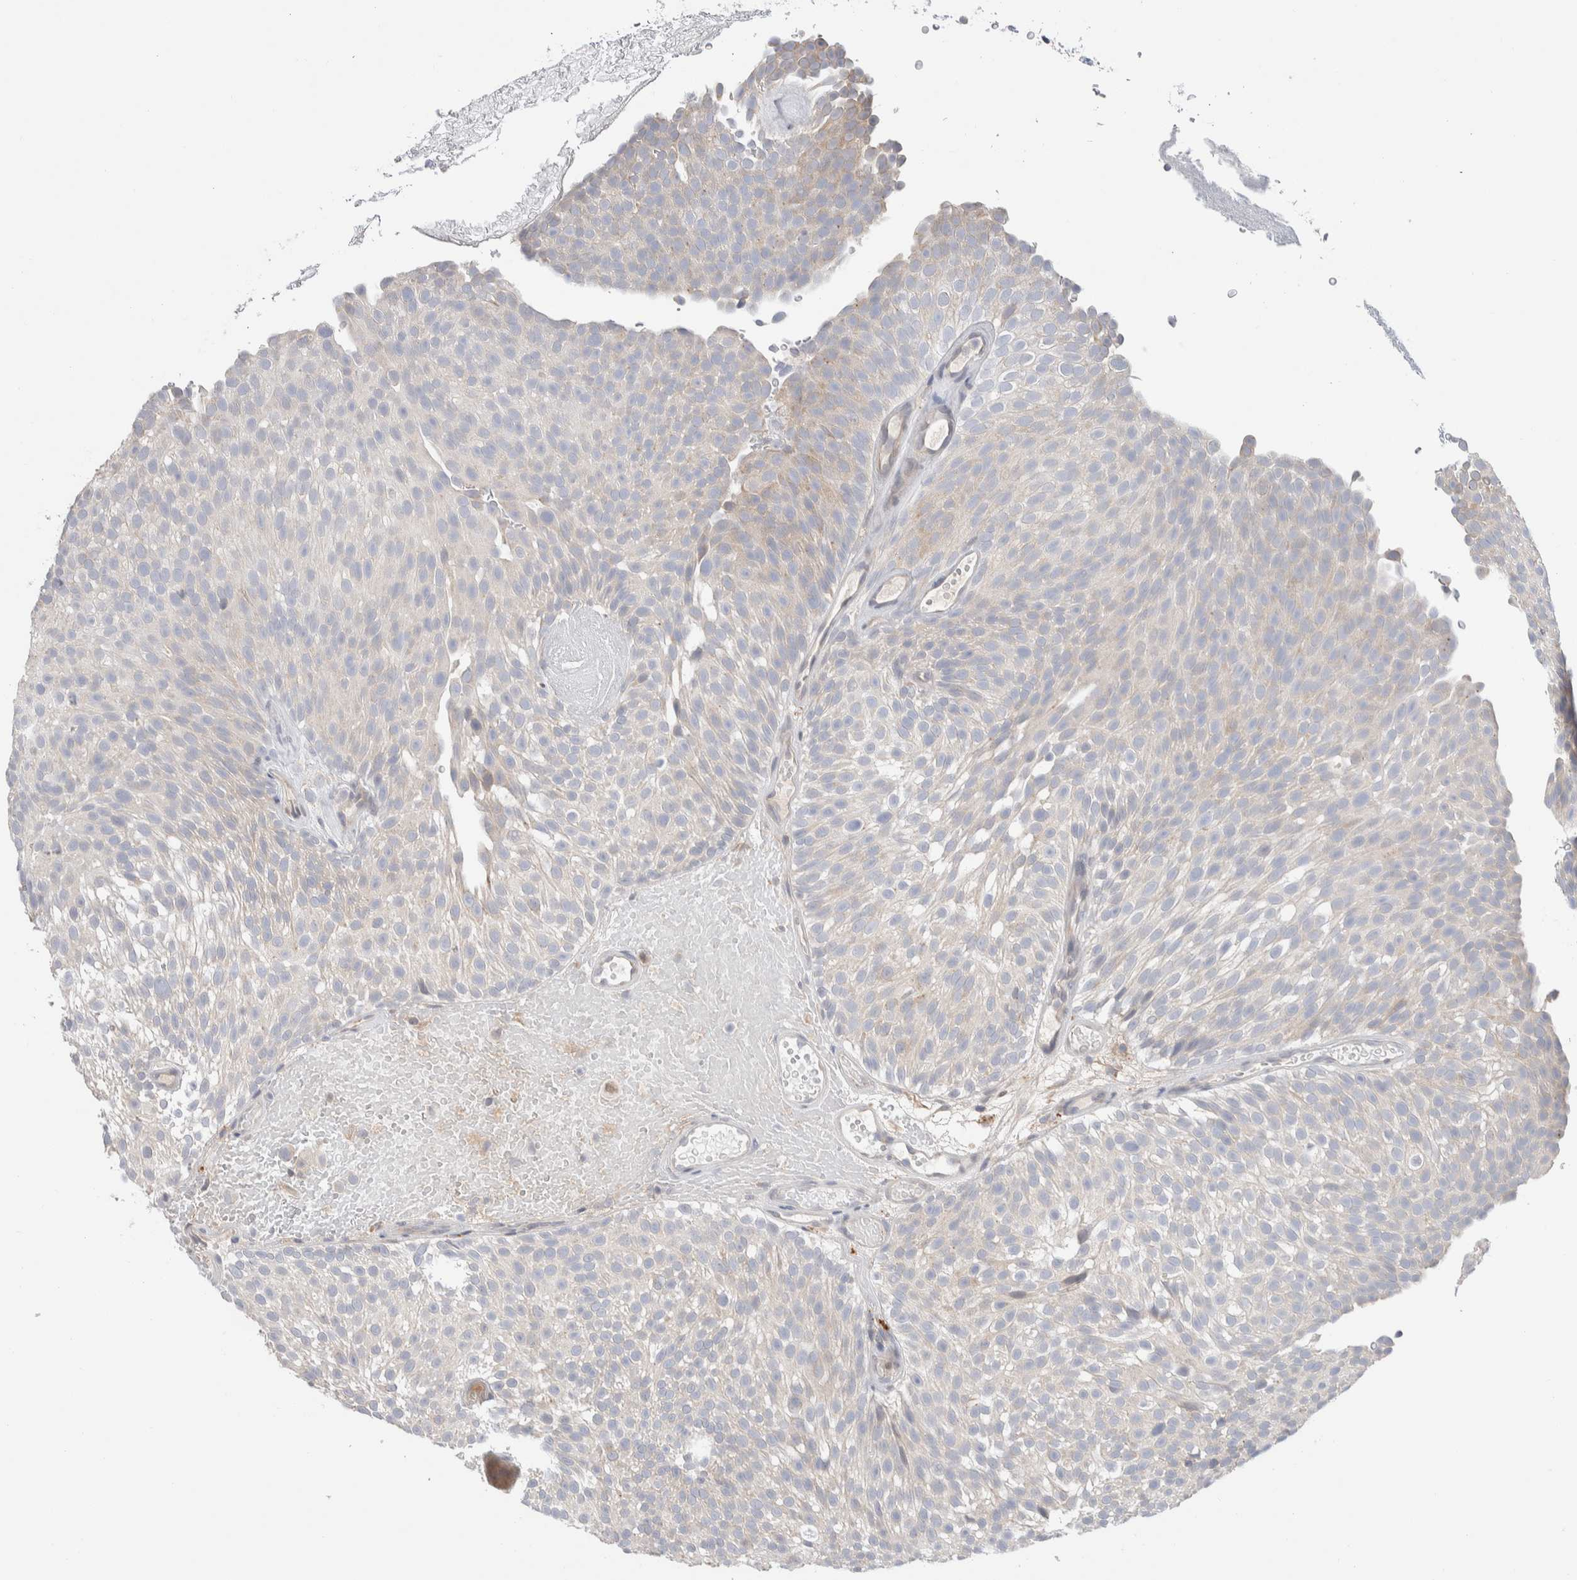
{"staining": {"intensity": "weak", "quantity": "25%-75%", "location": "cytoplasmic/membranous"}, "tissue": "urothelial cancer", "cell_type": "Tumor cells", "image_type": "cancer", "snomed": [{"axis": "morphology", "description": "Urothelial carcinoma, Low grade"}, {"axis": "topography", "description": "Urinary bladder"}], "caption": "This histopathology image shows IHC staining of human low-grade urothelial carcinoma, with low weak cytoplasmic/membranous positivity in approximately 25%-75% of tumor cells.", "gene": "RUSF1", "patient": {"sex": "male", "age": 78}}